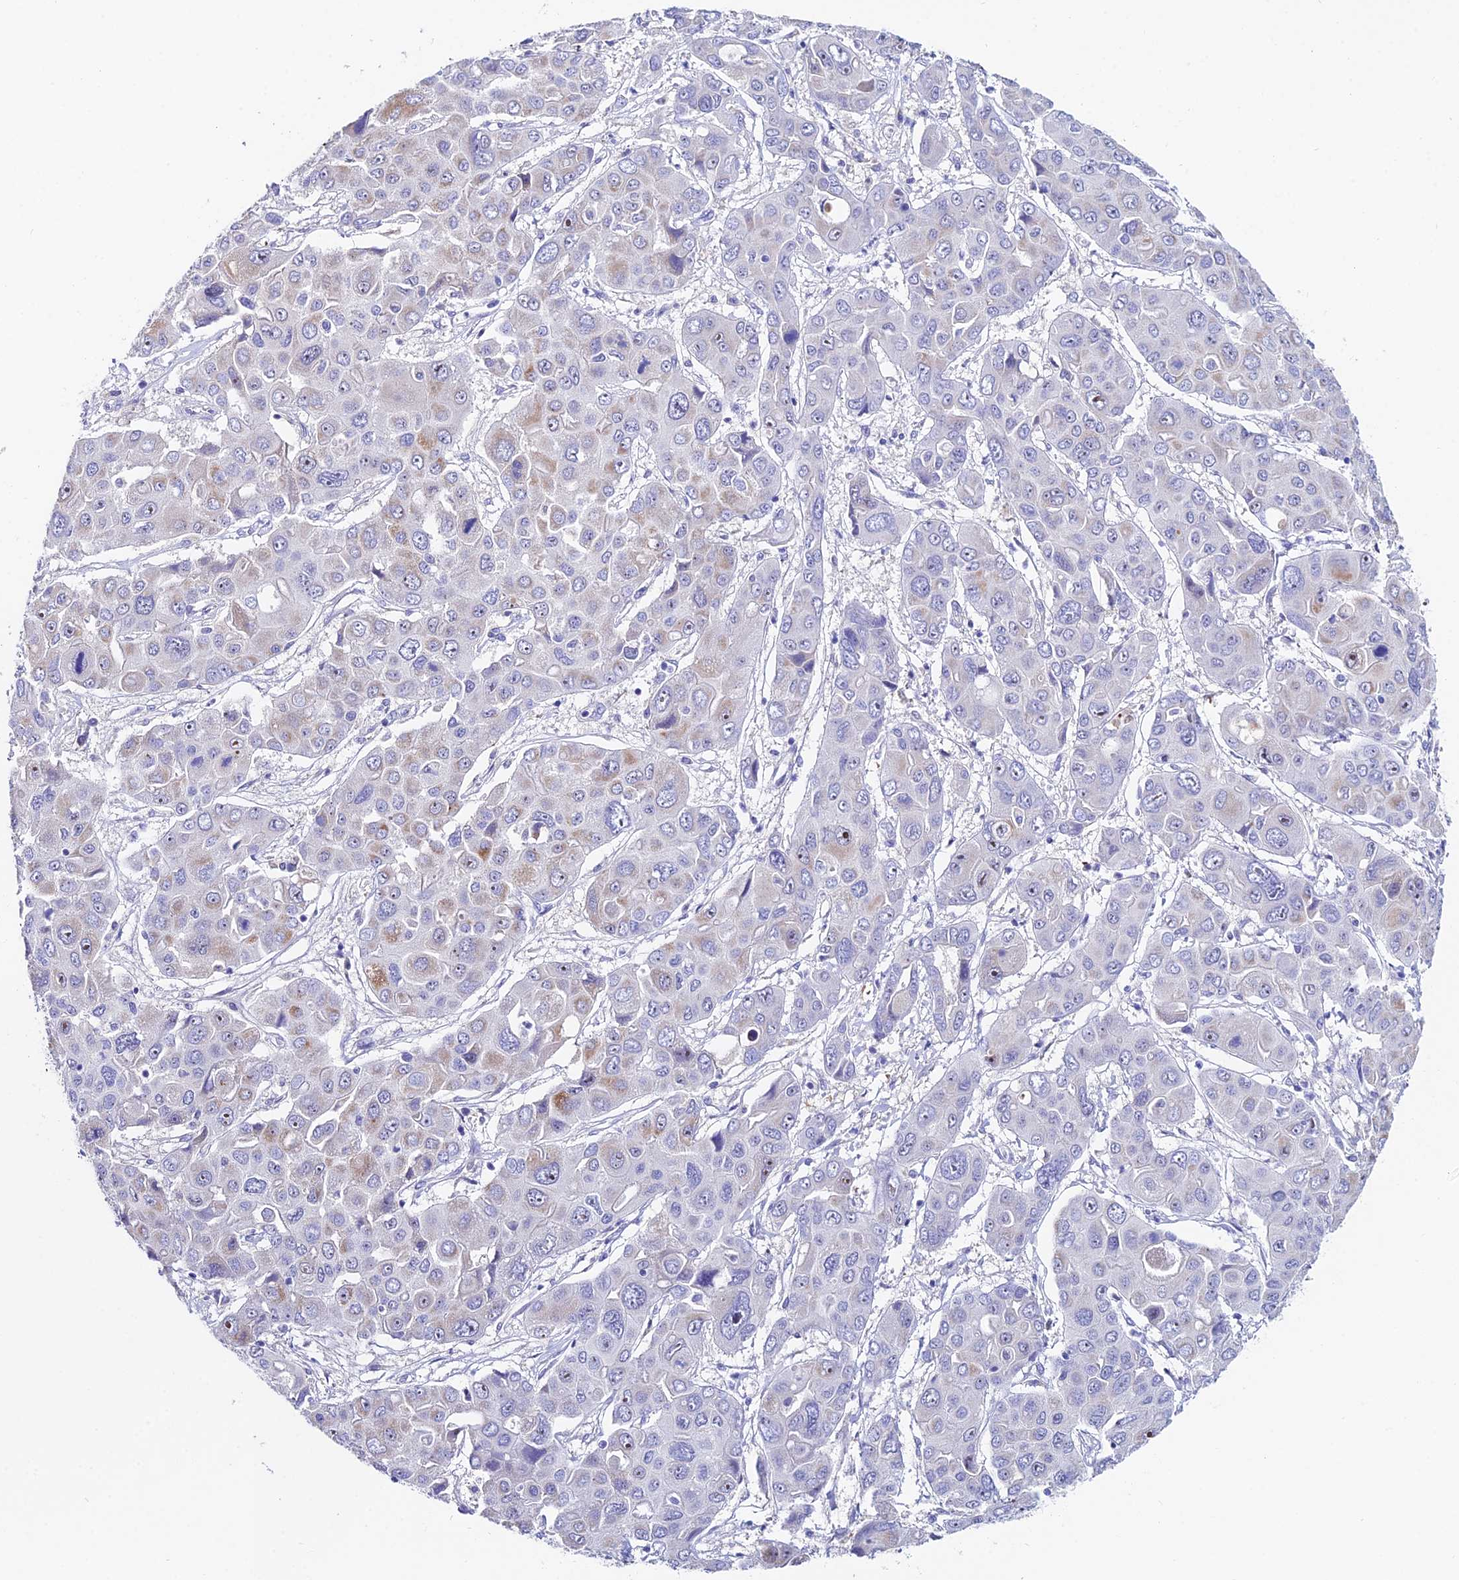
{"staining": {"intensity": "moderate", "quantity": "<25%", "location": "cytoplasmic/membranous"}, "tissue": "liver cancer", "cell_type": "Tumor cells", "image_type": "cancer", "snomed": [{"axis": "morphology", "description": "Cholangiocarcinoma"}, {"axis": "topography", "description": "Liver"}], "caption": "Tumor cells exhibit moderate cytoplasmic/membranous expression in about <25% of cells in liver cholangiocarcinoma. (DAB (3,3'-diaminobenzidine) IHC, brown staining for protein, blue staining for nuclei).", "gene": "CEP41", "patient": {"sex": "male", "age": 67}}